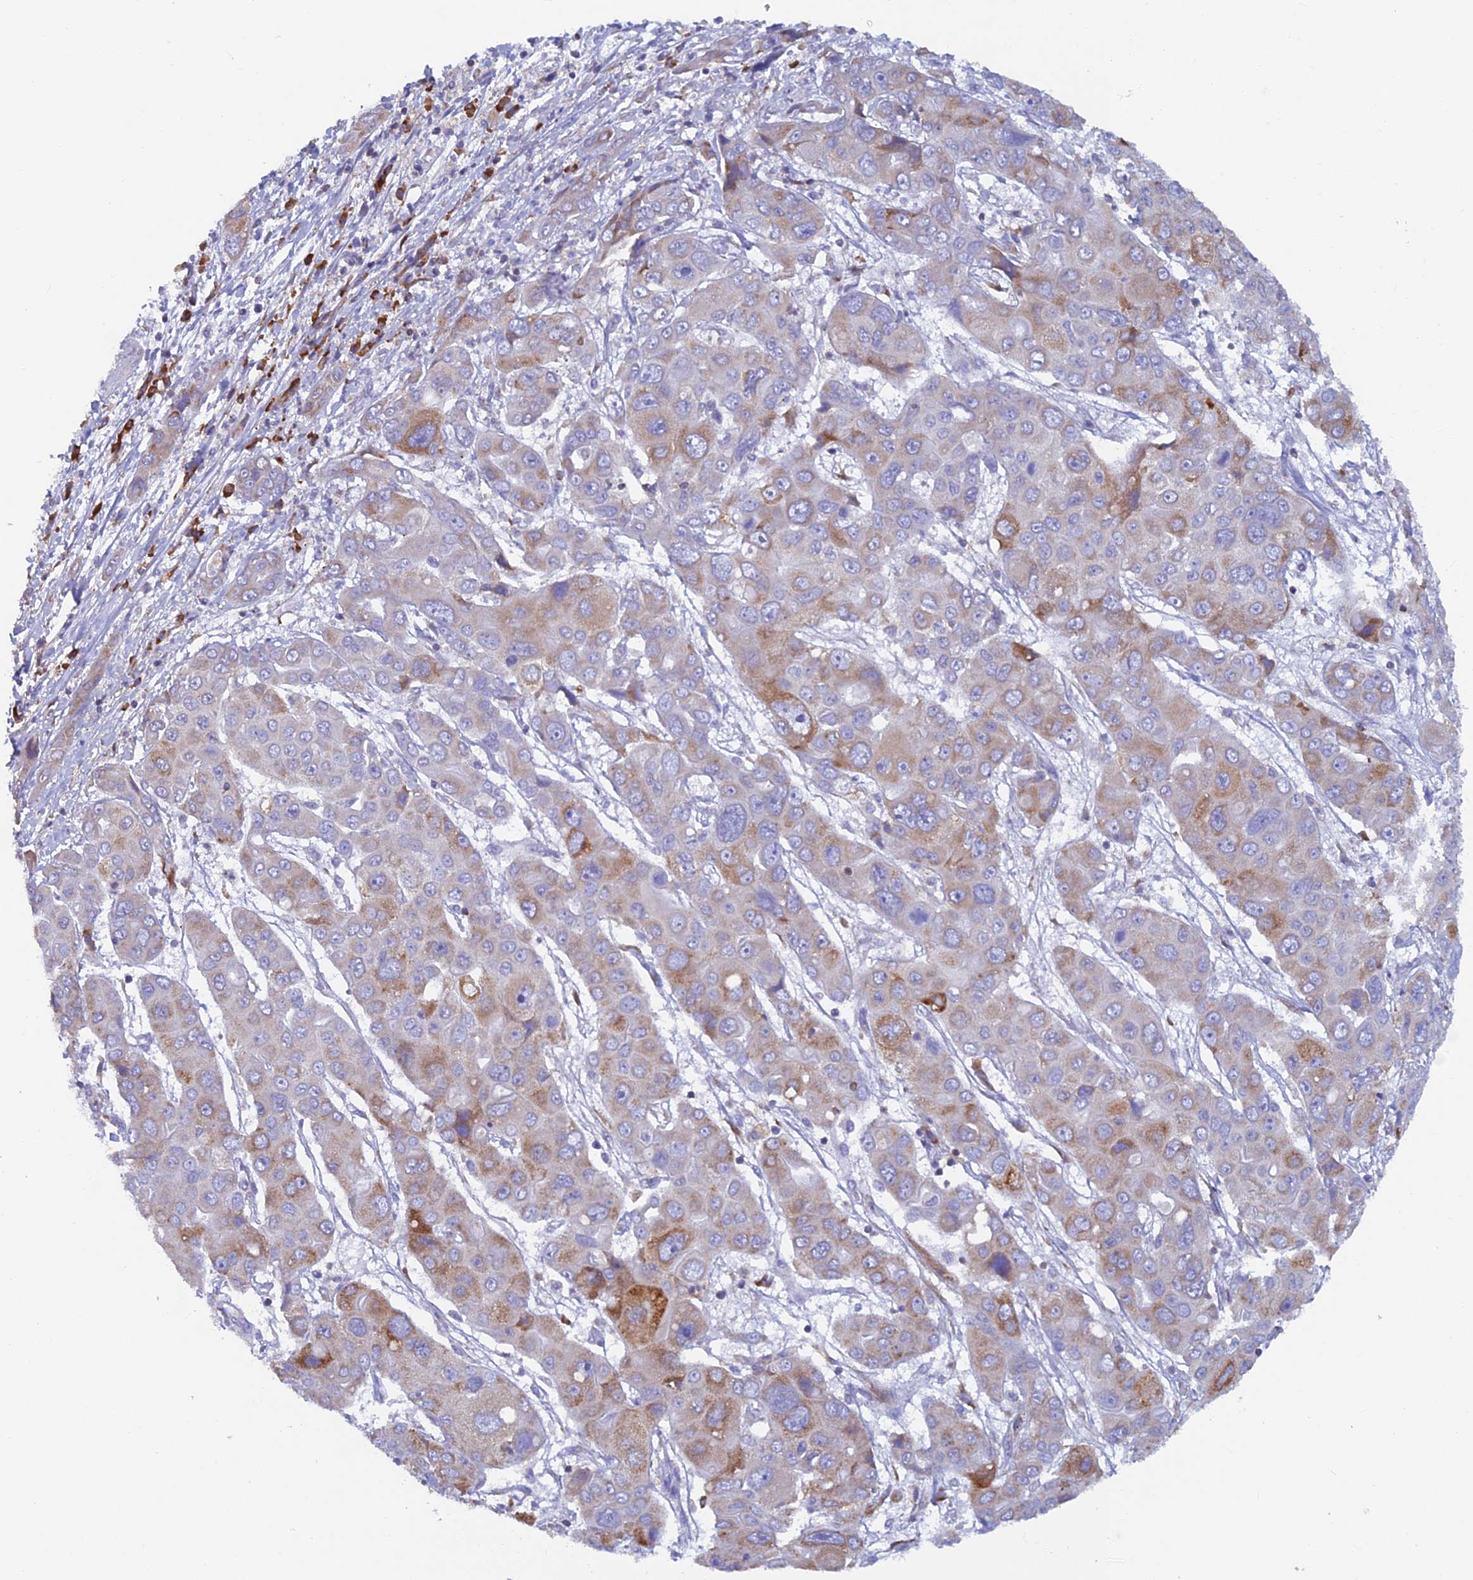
{"staining": {"intensity": "moderate", "quantity": "25%-75%", "location": "cytoplasmic/membranous"}, "tissue": "liver cancer", "cell_type": "Tumor cells", "image_type": "cancer", "snomed": [{"axis": "morphology", "description": "Cholangiocarcinoma"}, {"axis": "topography", "description": "Liver"}], "caption": "Protein analysis of liver cancer tissue shows moderate cytoplasmic/membranous positivity in about 25%-75% of tumor cells.", "gene": "ABI3BP", "patient": {"sex": "male", "age": 67}}